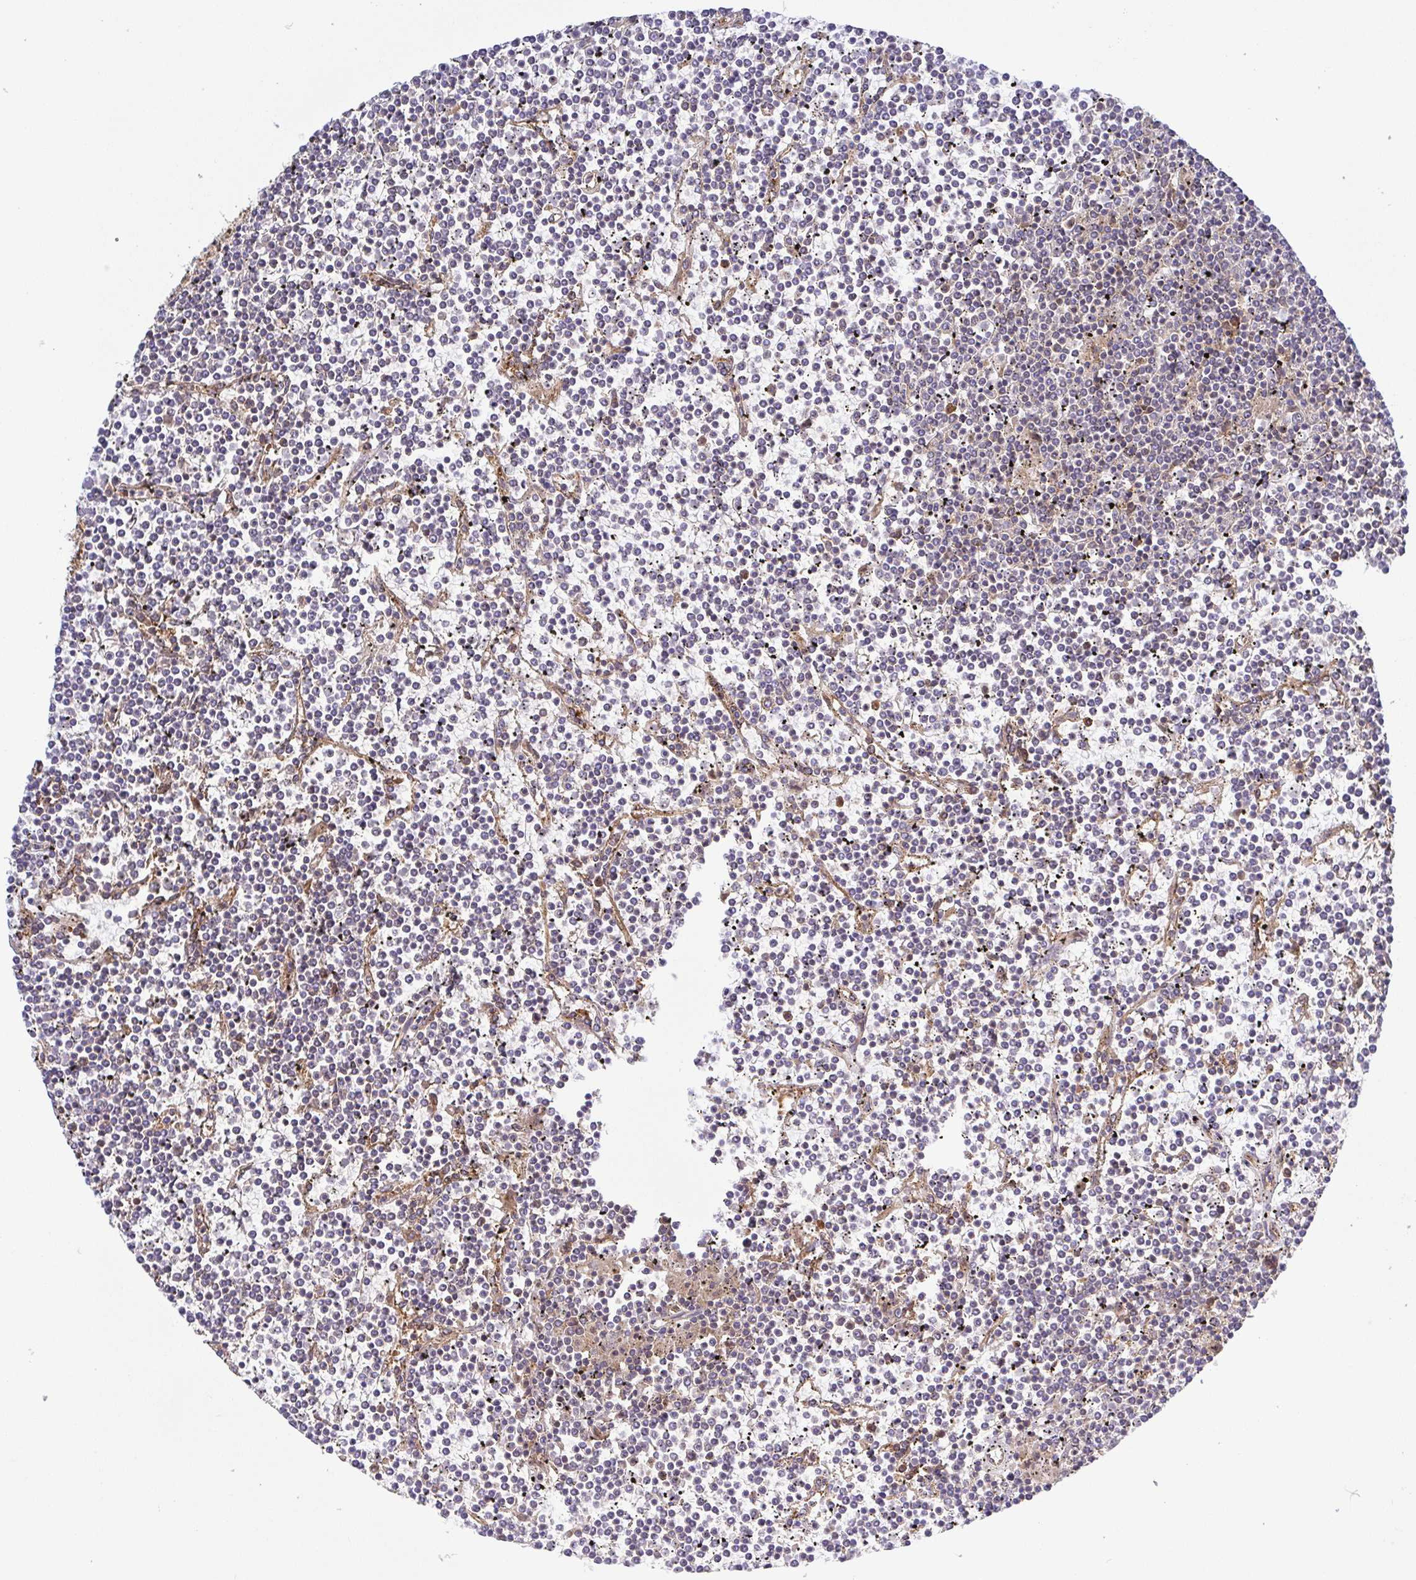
{"staining": {"intensity": "negative", "quantity": "none", "location": "none"}, "tissue": "lymphoma", "cell_type": "Tumor cells", "image_type": "cancer", "snomed": [{"axis": "morphology", "description": "Malignant lymphoma, non-Hodgkin's type, Low grade"}, {"axis": "topography", "description": "Spleen"}], "caption": "A photomicrograph of human malignant lymphoma, non-Hodgkin's type (low-grade) is negative for staining in tumor cells. (DAB immunohistochemistry with hematoxylin counter stain).", "gene": "KIF5B", "patient": {"sex": "female", "age": 19}}